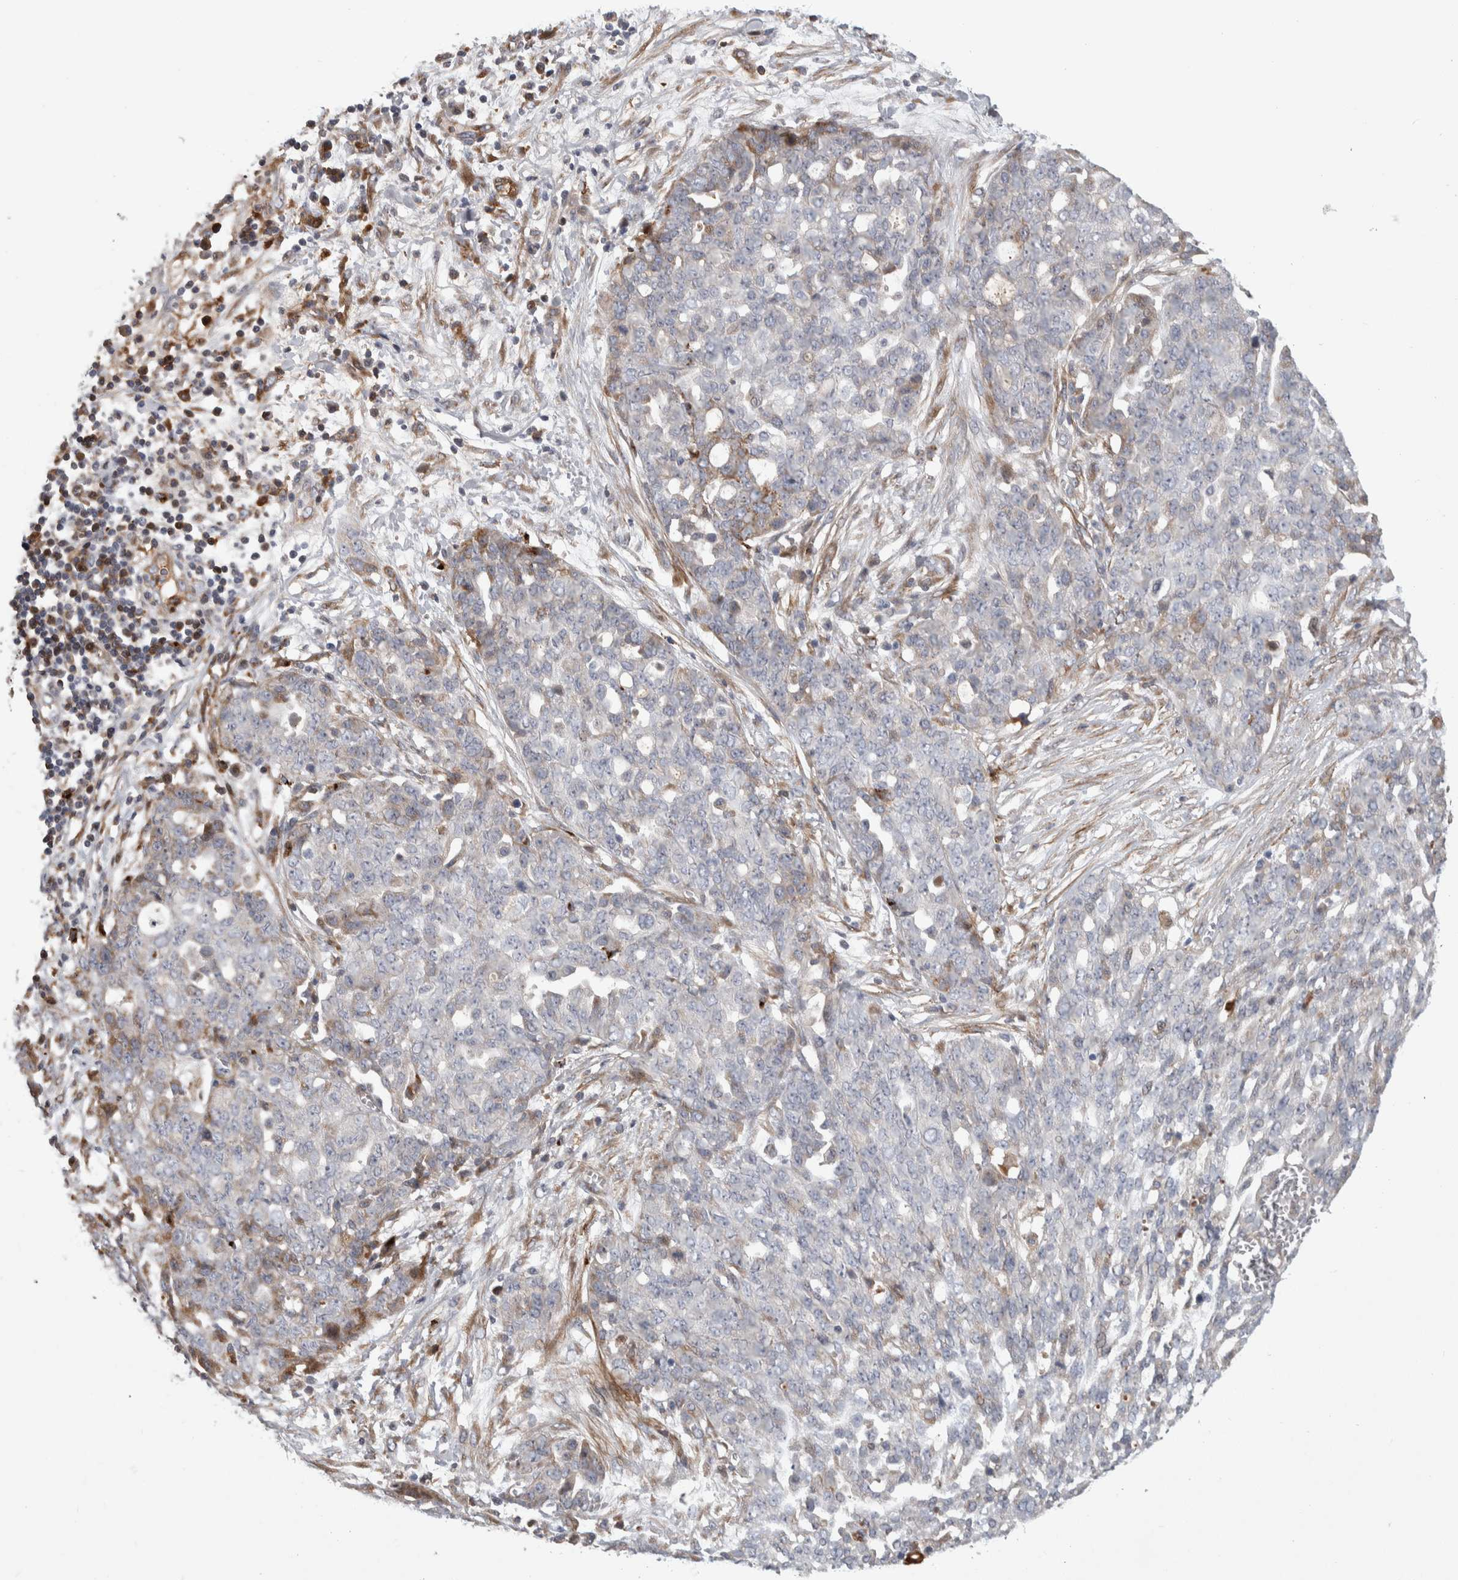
{"staining": {"intensity": "weak", "quantity": "<25%", "location": "cytoplasmic/membranous"}, "tissue": "ovarian cancer", "cell_type": "Tumor cells", "image_type": "cancer", "snomed": [{"axis": "morphology", "description": "Cystadenocarcinoma, serous, NOS"}, {"axis": "topography", "description": "Soft tissue"}, {"axis": "topography", "description": "Ovary"}], "caption": "The photomicrograph shows no significant positivity in tumor cells of ovarian cancer (serous cystadenocarcinoma).", "gene": "PSMG3", "patient": {"sex": "female", "age": 57}}